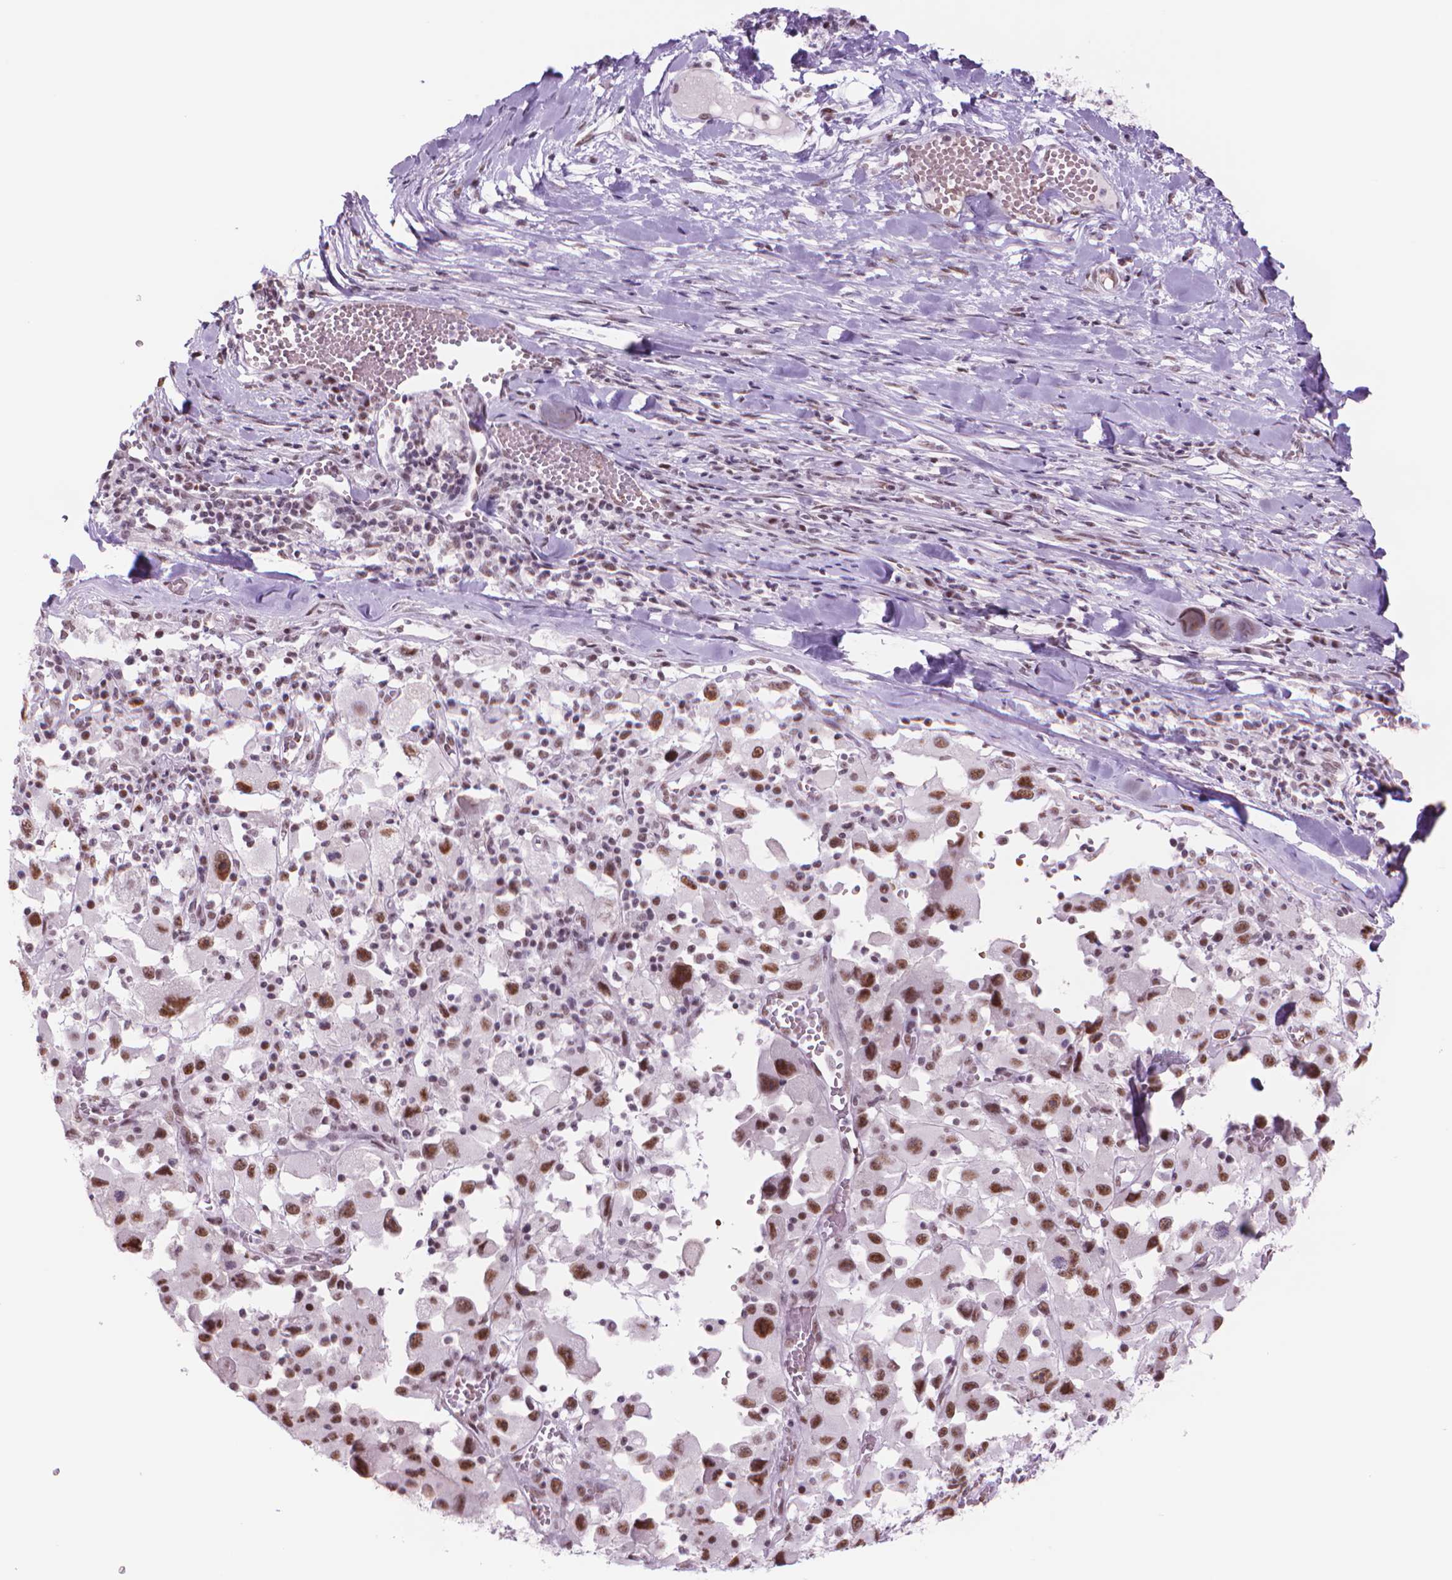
{"staining": {"intensity": "moderate", "quantity": ">75%", "location": "nuclear"}, "tissue": "melanoma", "cell_type": "Tumor cells", "image_type": "cancer", "snomed": [{"axis": "morphology", "description": "Malignant melanoma, Metastatic site"}, {"axis": "topography", "description": "Lymph node"}], "caption": "The micrograph reveals a brown stain indicating the presence of a protein in the nuclear of tumor cells in melanoma.", "gene": "POLR3D", "patient": {"sex": "male", "age": 50}}